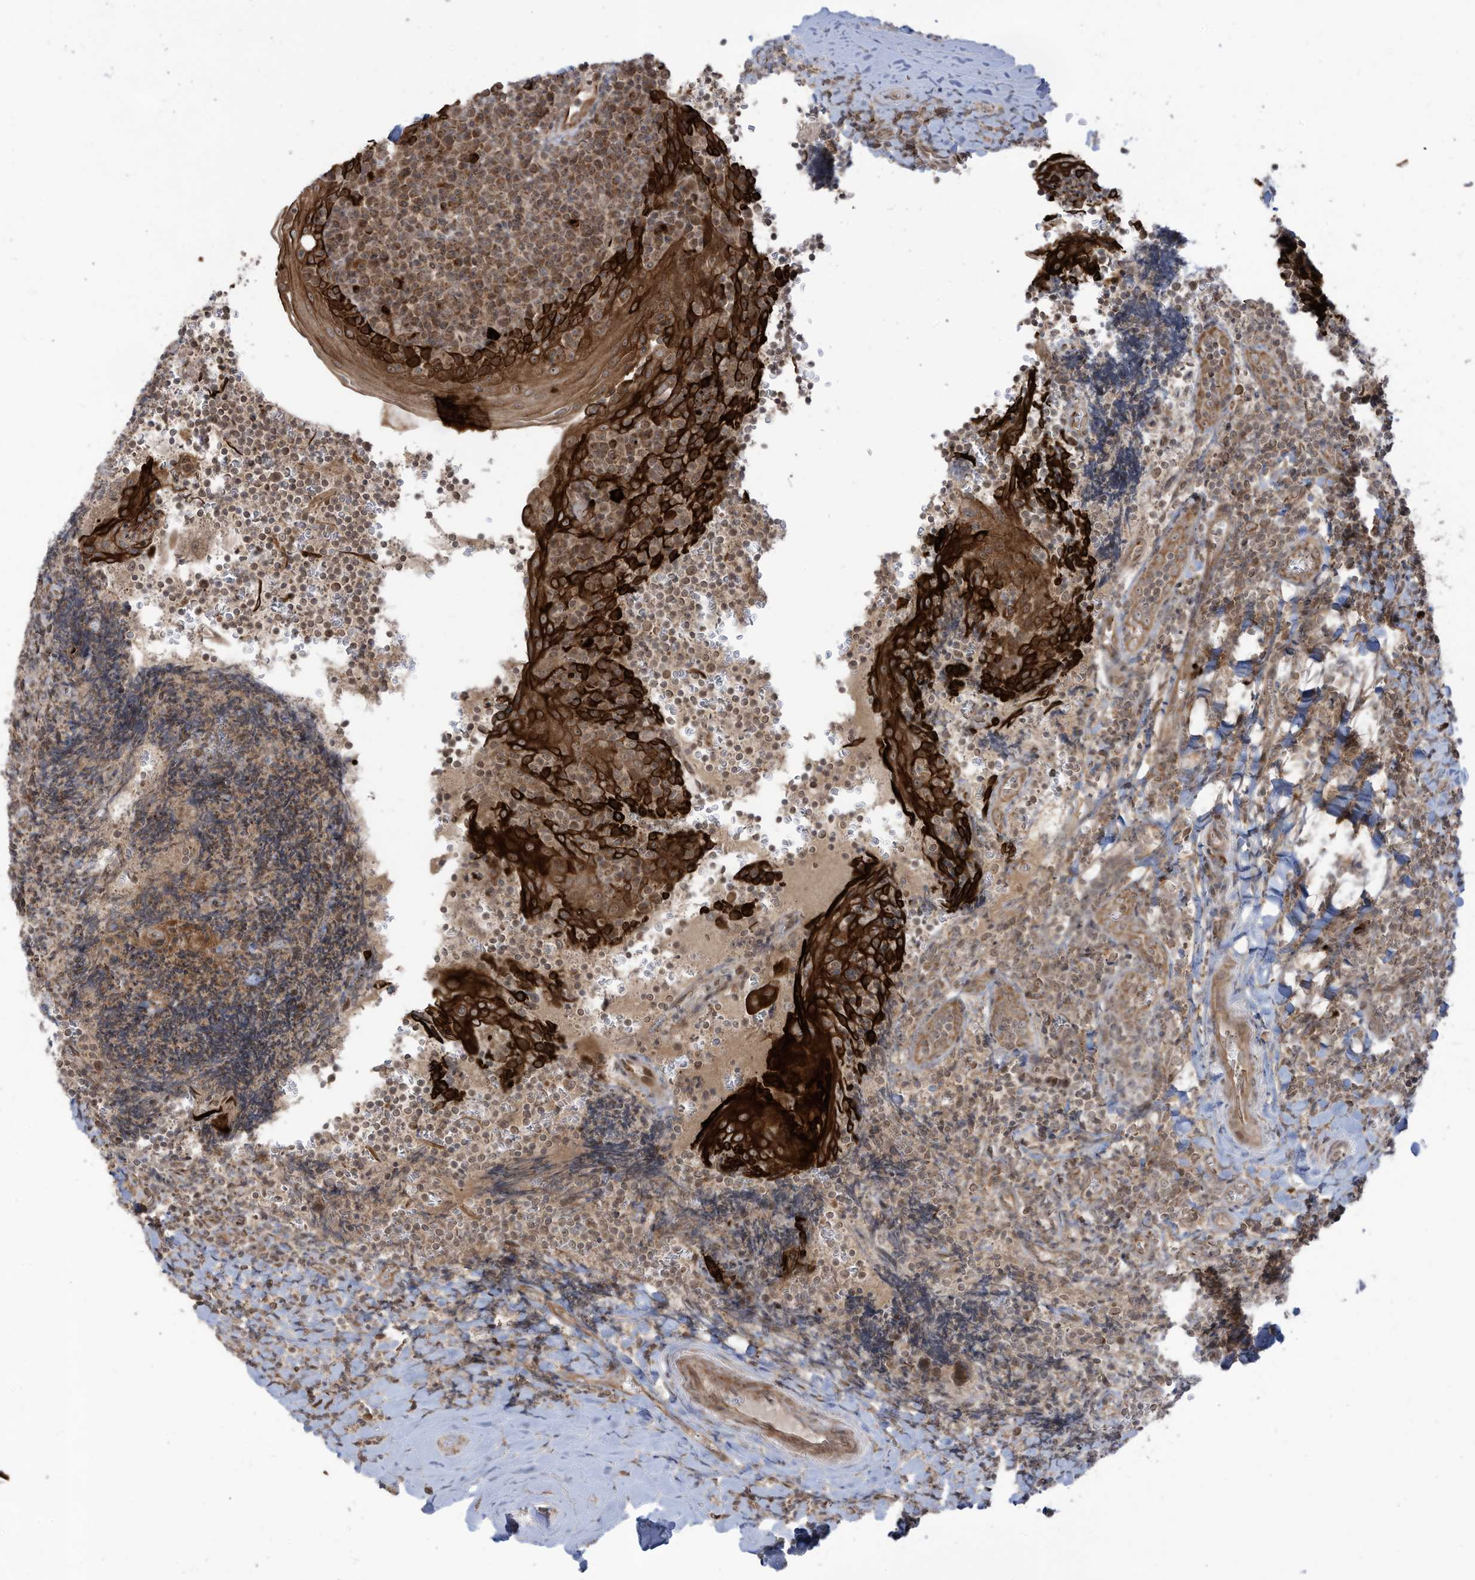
{"staining": {"intensity": "weak", "quantity": ">75%", "location": "cytoplasmic/membranous"}, "tissue": "tonsil", "cell_type": "Germinal center cells", "image_type": "normal", "snomed": [{"axis": "morphology", "description": "Normal tissue, NOS"}, {"axis": "topography", "description": "Tonsil"}], "caption": "The histopathology image shows staining of unremarkable tonsil, revealing weak cytoplasmic/membranous protein expression (brown color) within germinal center cells.", "gene": "TRIM67", "patient": {"sex": "male", "age": 27}}